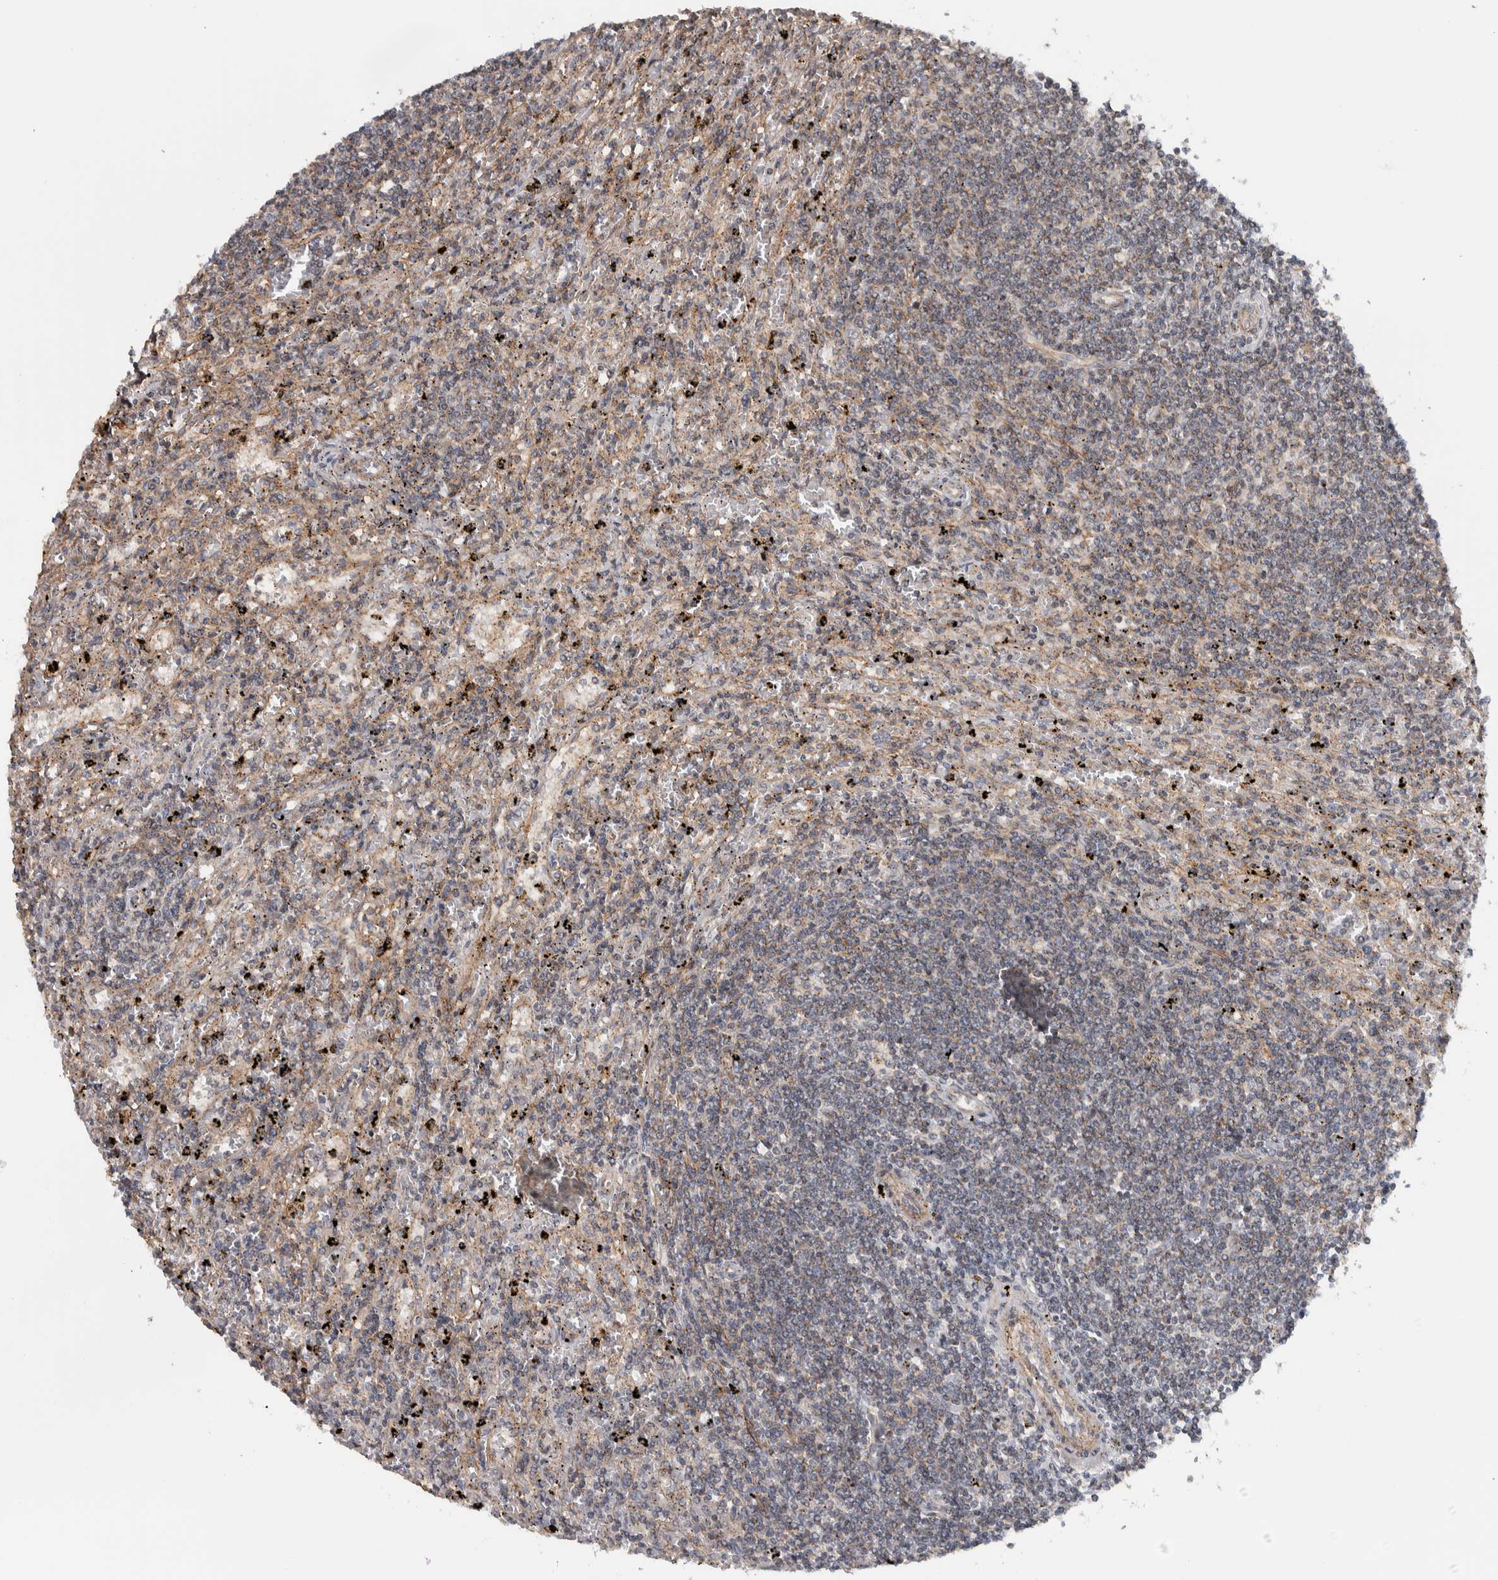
{"staining": {"intensity": "weak", "quantity": "25%-75%", "location": "cytoplasmic/membranous"}, "tissue": "lymphoma", "cell_type": "Tumor cells", "image_type": "cancer", "snomed": [{"axis": "morphology", "description": "Malignant lymphoma, non-Hodgkin's type, Low grade"}, {"axis": "topography", "description": "Spleen"}], "caption": "Human low-grade malignant lymphoma, non-Hodgkin's type stained for a protein (brown) shows weak cytoplasmic/membranous positive positivity in about 25%-75% of tumor cells.", "gene": "CHMP4C", "patient": {"sex": "male", "age": 76}}